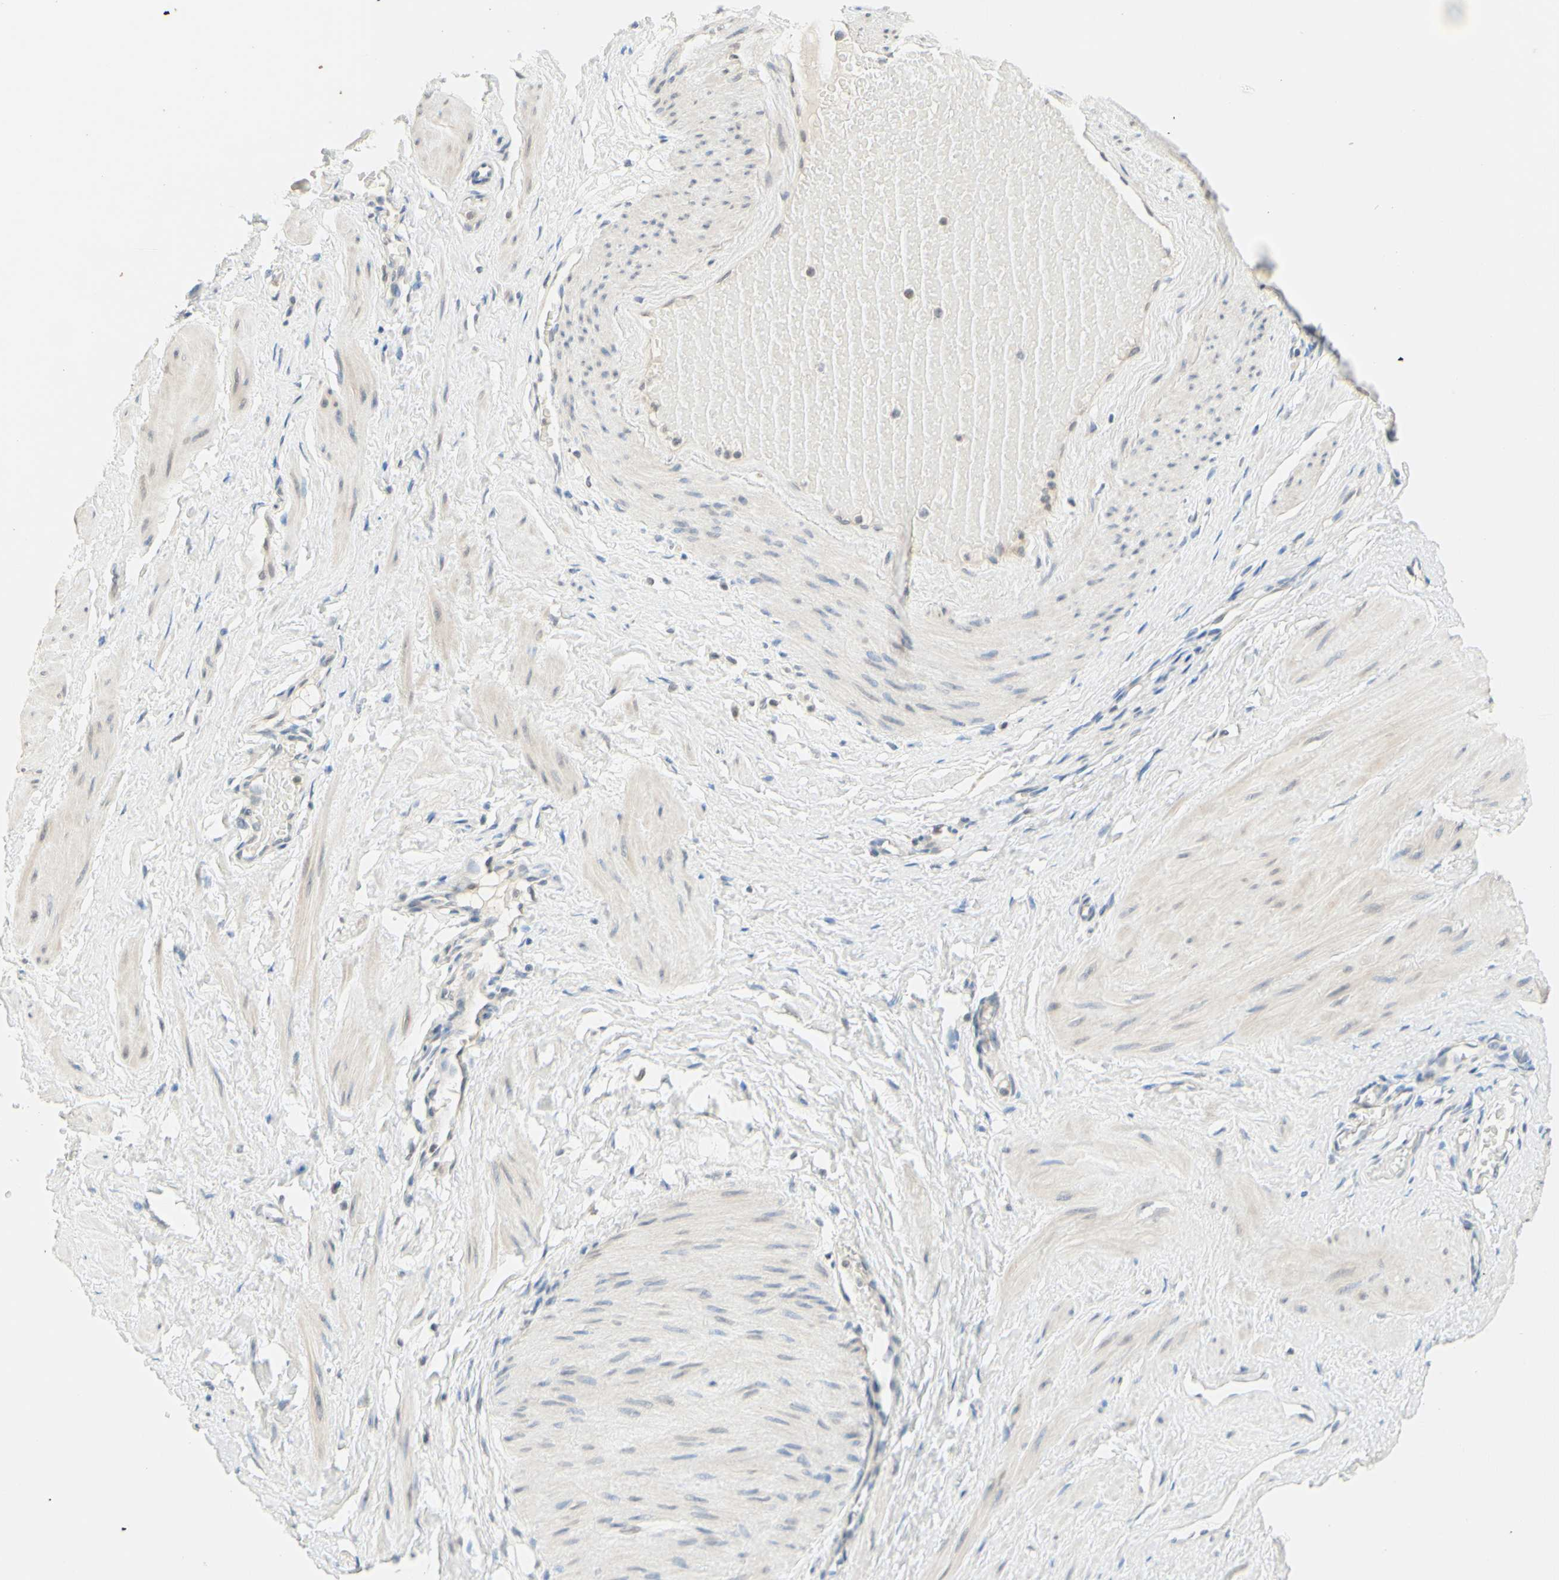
{"staining": {"intensity": "negative", "quantity": "none", "location": "none"}, "tissue": "adipose tissue", "cell_type": "Adipocytes", "image_type": "normal", "snomed": [{"axis": "morphology", "description": "Normal tissue, NOS"}, {"axis": "topography", "description": "Soft tissue"}, {"axis": "topography", "description": "Vascular tissue"}], "caption": "Unremarkable adipose tissue was stained to show a protein in brown. There is no significant expression in adipocytes. The staining was performed using DAB to visualize the protein expression in brown, while the nuclei were stained in blue with hematoxylin (Magnification: 20x).", "gene": "MAG", "patient": {"sex": "female", "age": 35}}